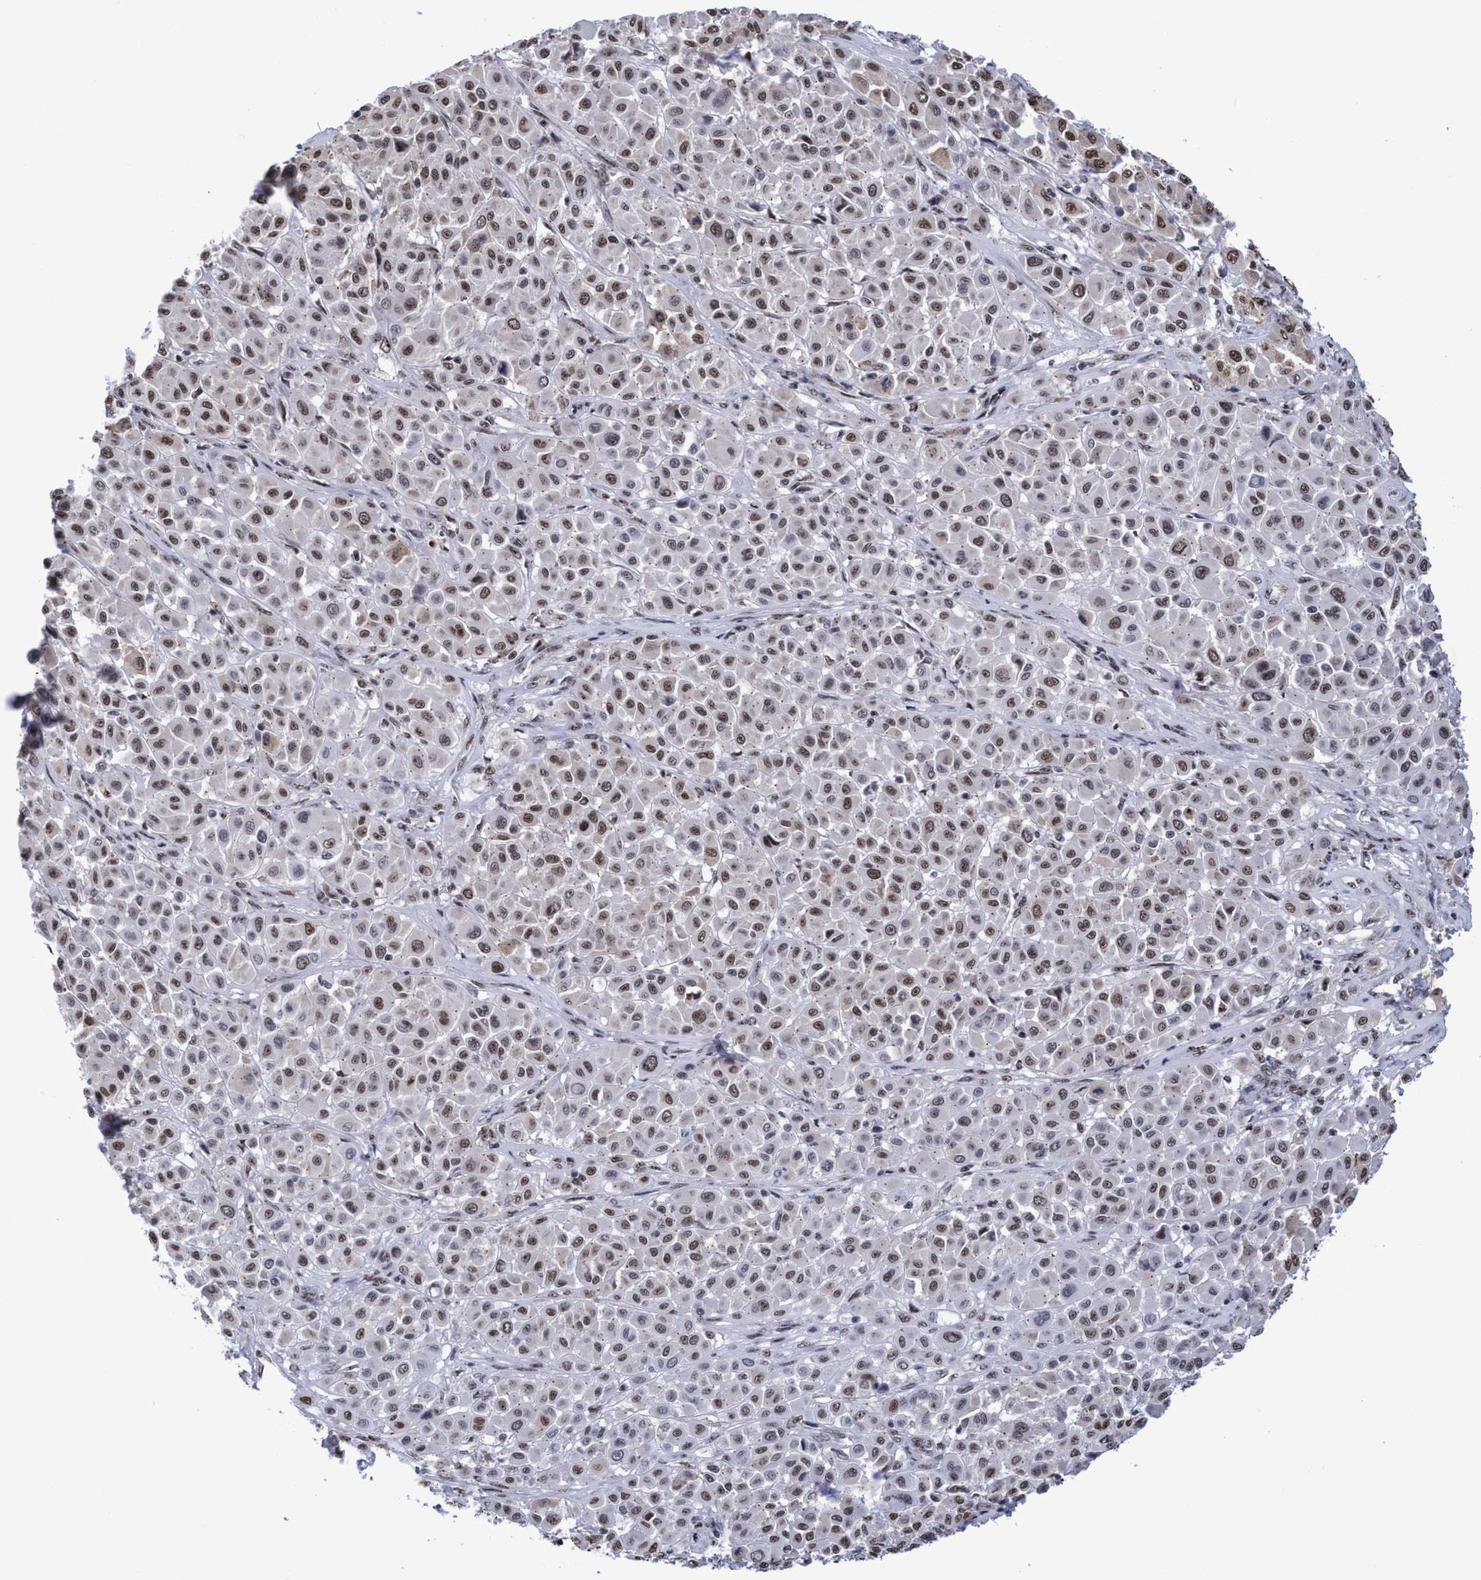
{"staining": {"intensity": "moderate", "quantity": ">75%", "location": "nuclear"}, "tissue": "melanoma", "cell_type": "Tumor cells", "image_type": "cancer", "snomed": [{"axis": "morphology", "description": "Malignant melanoma, Metastatic site"}, {"axis": "topography", "description": "Soft tissue"}], "caption": "Human malignant melanoma (metastatic site) stained with a brown dye demonstrates moderate nuclear positive staining in about >75% of tumor cells.", "gene": "EFCAB10", "patient": {"sex": "male", "age": 41}}